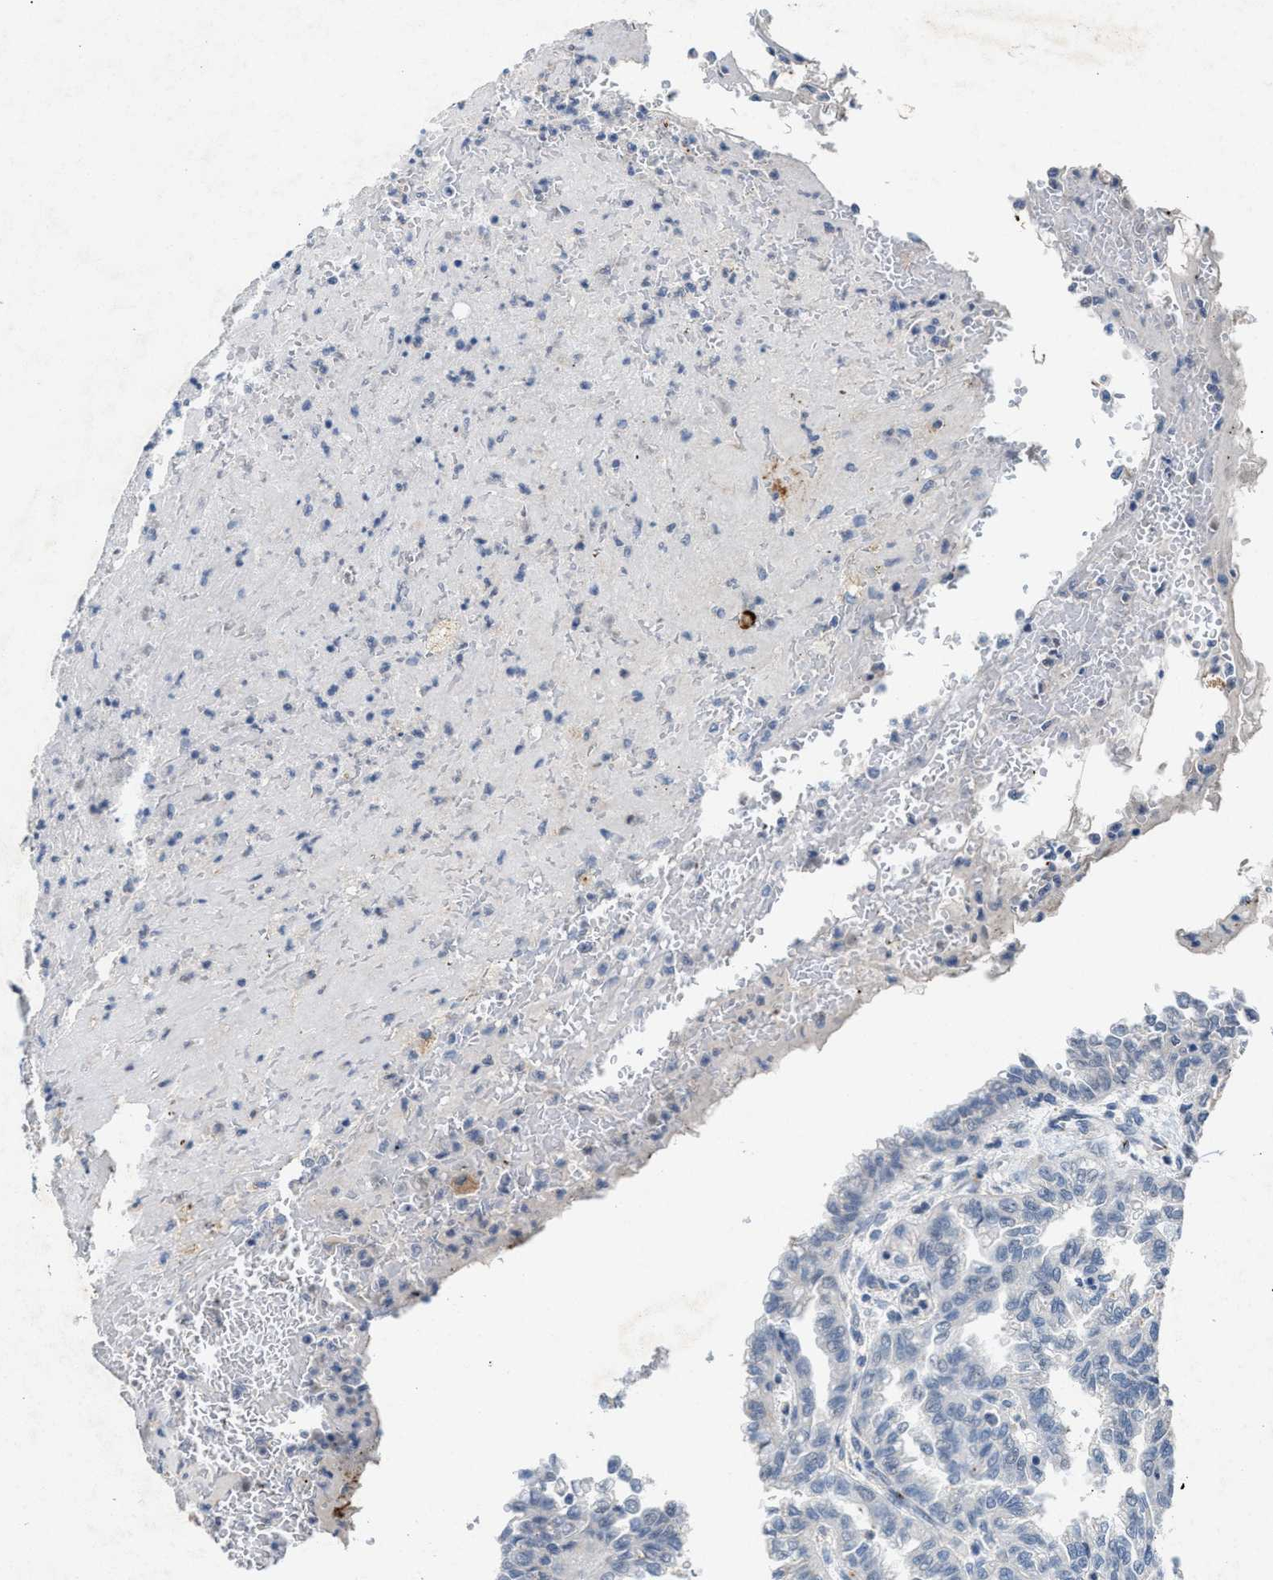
{"staining": {"intensity": "negative", "quantity": "none", "location": "none"}, "tissue": "renal cancer", "cell_type": "Tumor cells", "image_type": "cancer", "snomed": [{"axis": "morphology", "description": "Inflammation, NOS"}, {"axis": "morphology", "description": "Adenocarcinoma, NOS"}, {"axis": "topography", "description": "Kidney"}], "caption": "High power microscopy histopathology image of an immunohistochemistry (IHC) image of renal adenocarcinoma, revealing no significant staining in tumor cells.", "gene": "SLC5A5", "patient": {"sex": "male", "age": 68}}